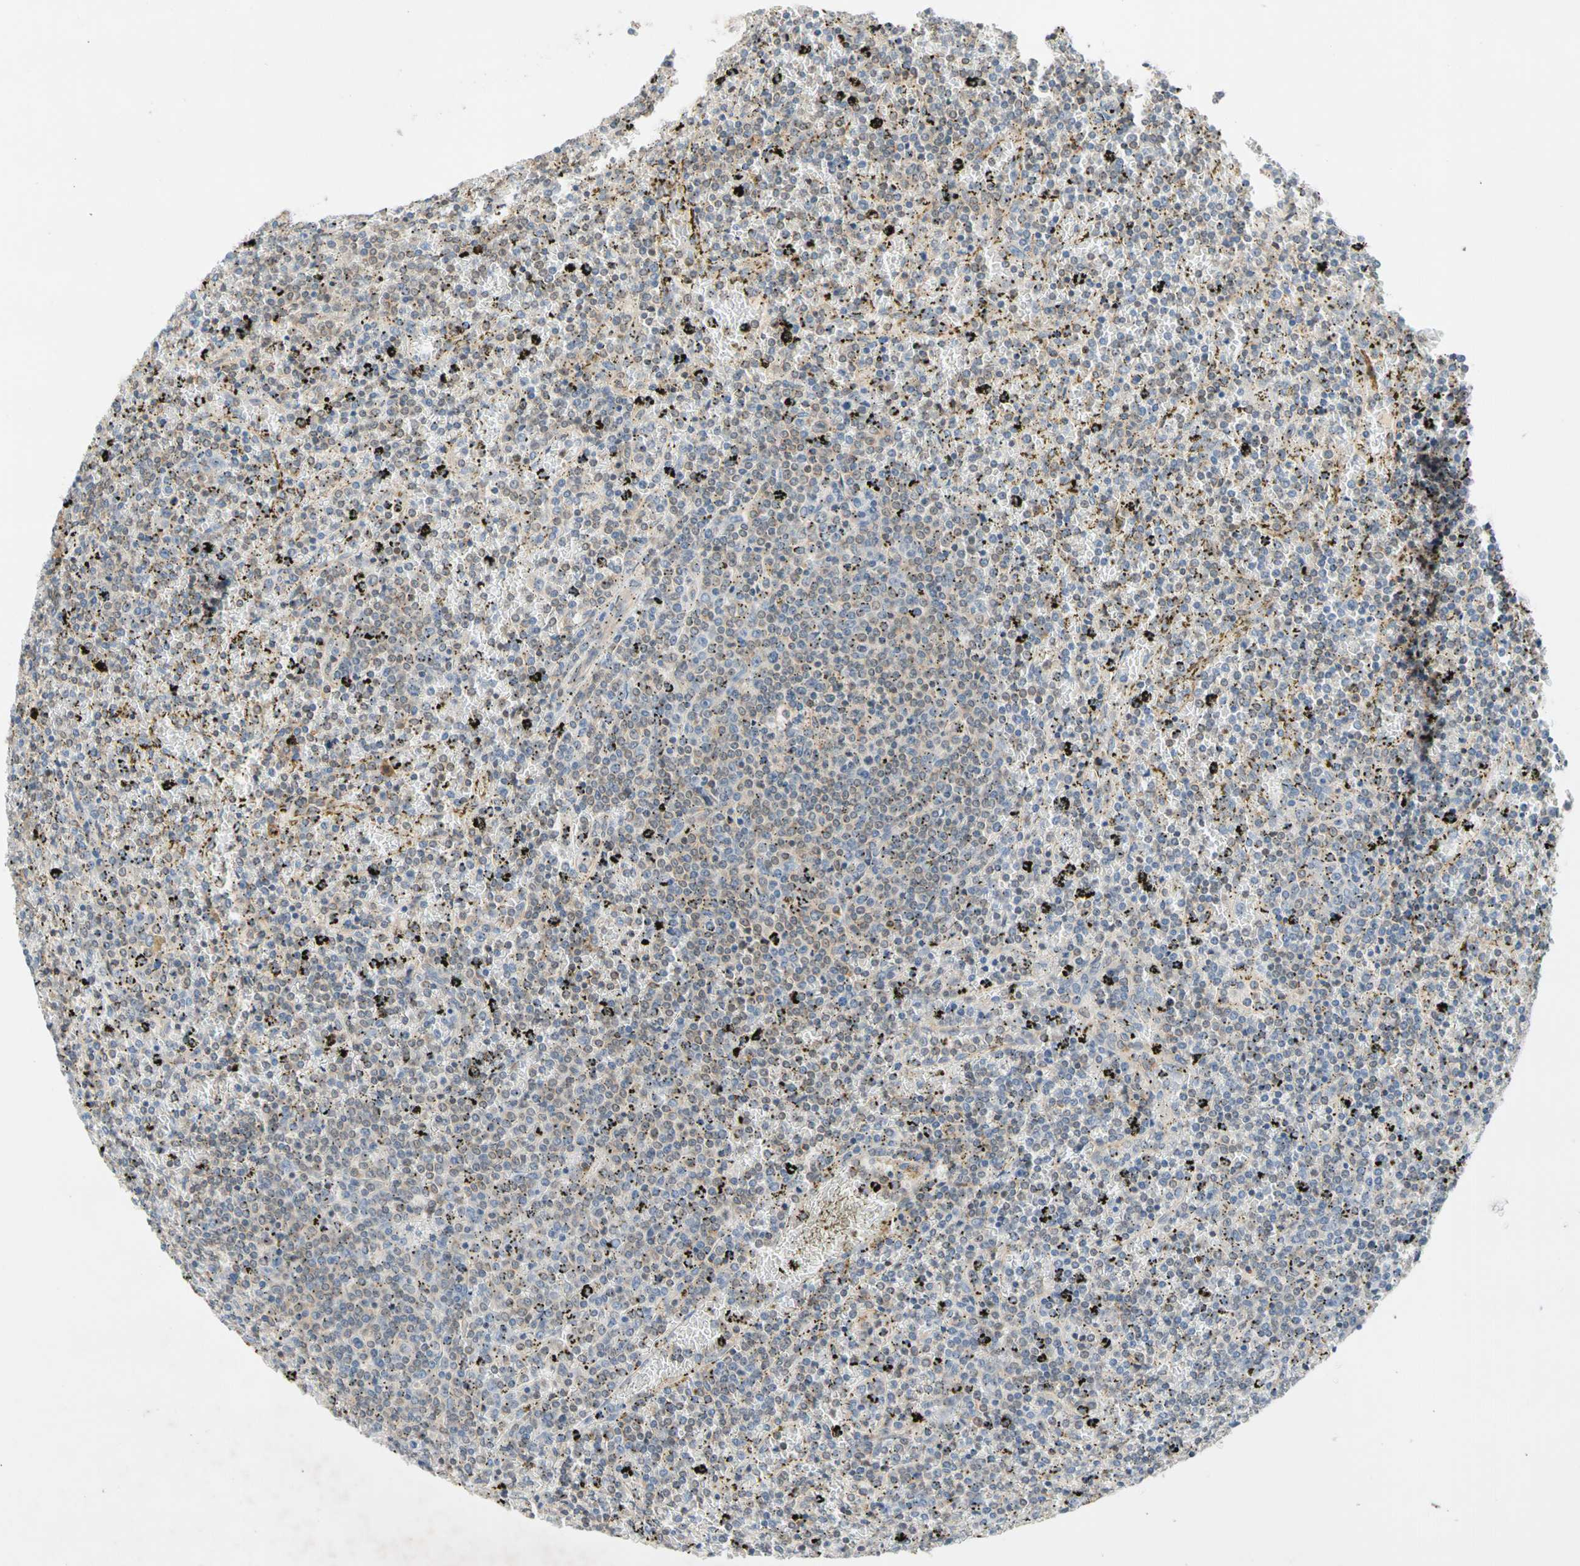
{"staining": {"intensity": "weak", "quantity": "<25%", "location": "cytoplasmic/membranous"}, "tissue": "lymphoma", "cell_type": "Tumor cells", "image_type": "cancer", "snomed": [{"axis": "morphology", "description": "Malignant lymphoma, non-Hodgkin's type, Low grade"}, {"axis": "topography", "description": "Spleen"}], "caption": "Immunohistochemistry (IHC) micrograph of neoplastic tissue: lymphoma stained with DAB displays no significant protein positivity in tumor cells. The staining is performed using DAB brown chromogen with nuclei counter-stained in using hematoxylin.", "gene": "CNST", "patient": {"sex": "female", "age": 77}}